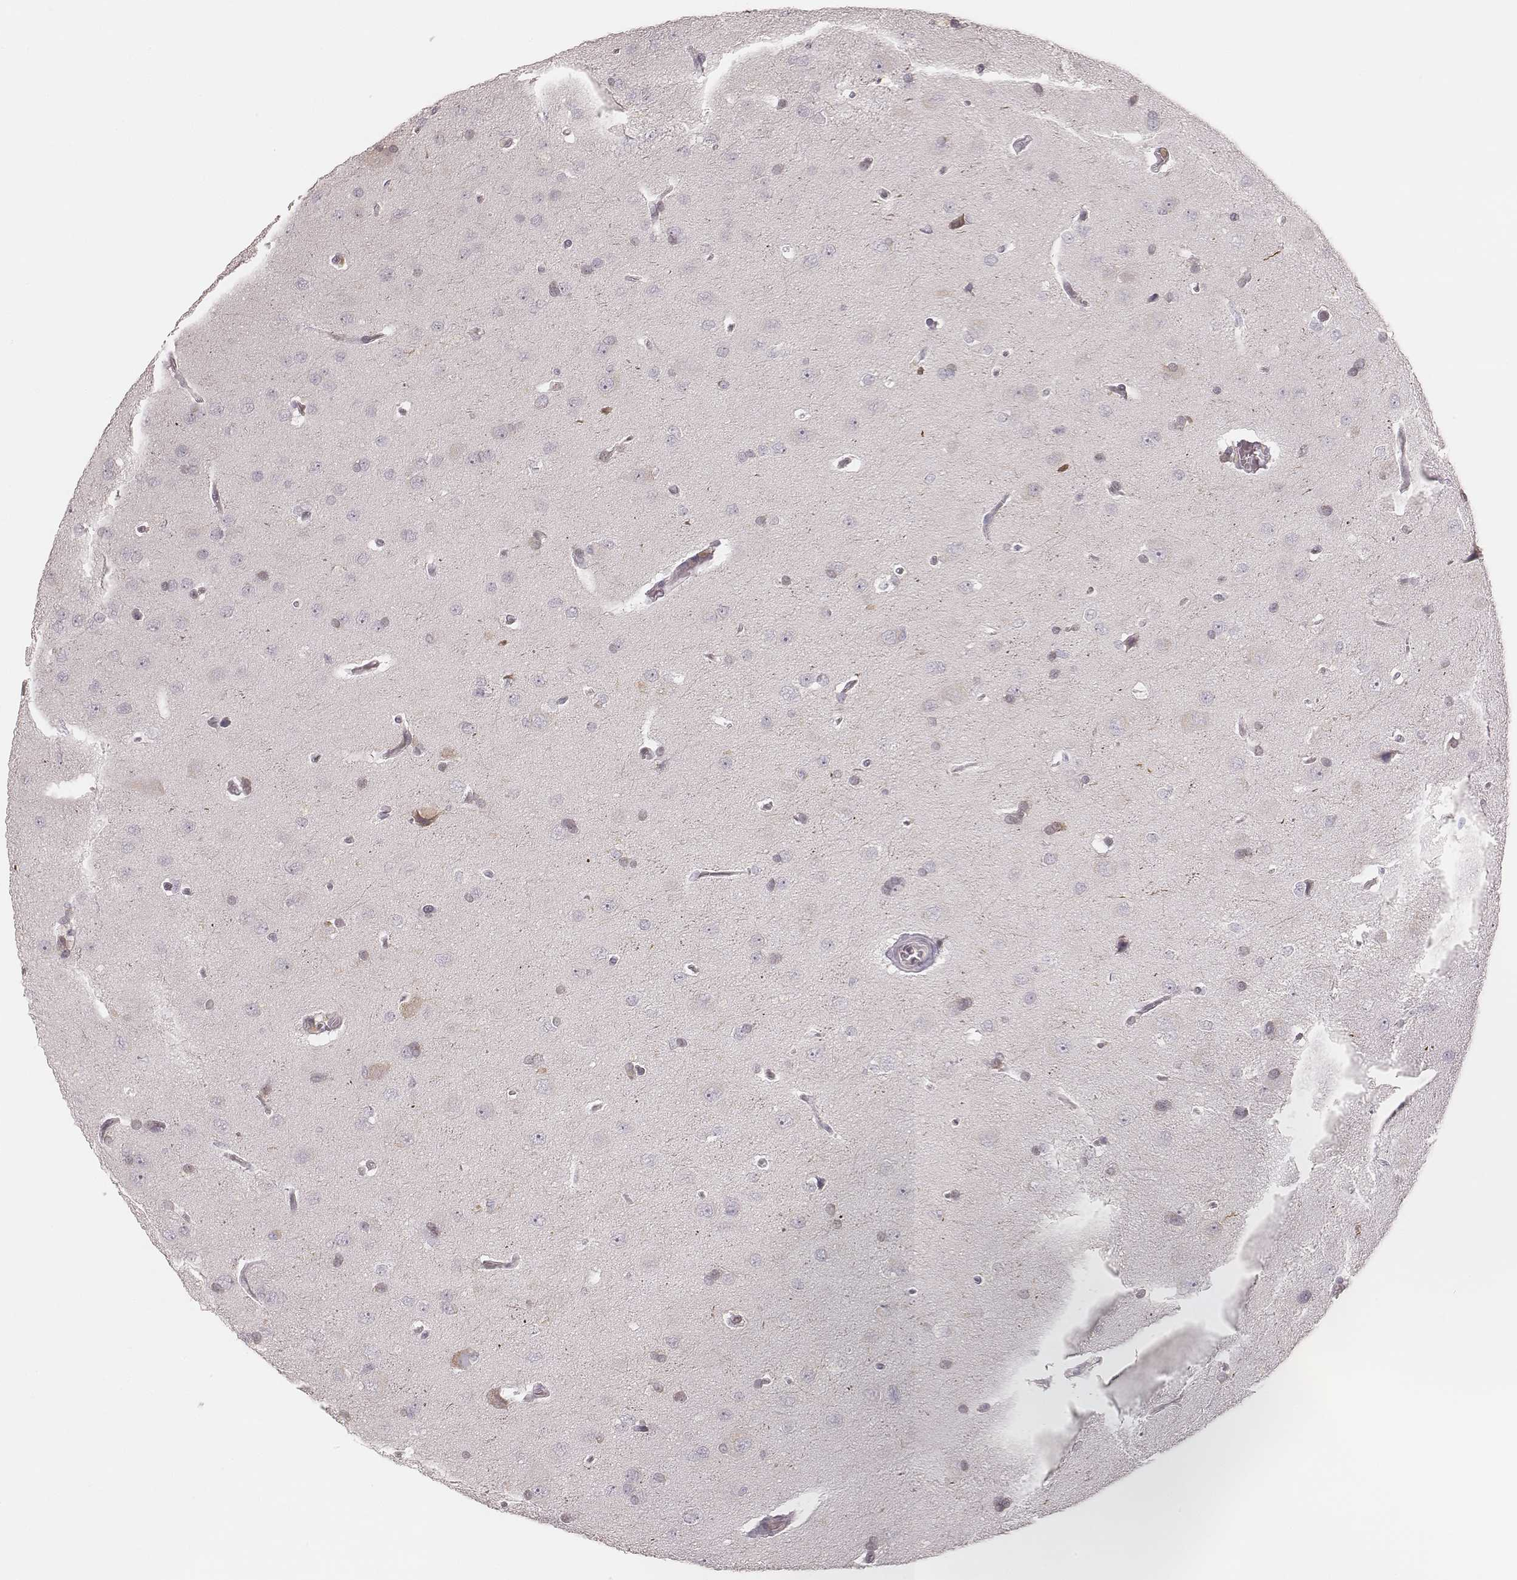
{"staining": {"intensity": "negative", "quantity": "none", "location": "none"}, "tissue": "glioma", "cell_type": "Tumor cells", "image_type": "cancer", "snomed": [{"axis": "morphology", "description": "Glioma, malignant, Low grade"}, {"axis": "topography", "description": "Brain"}], "caption": "This is an immunohistochemistry (IHC) image of human glioma. There is no positivity in tumor cells.", "gene": "MSX1", "patient": {"sex": "female", "age": 54}}